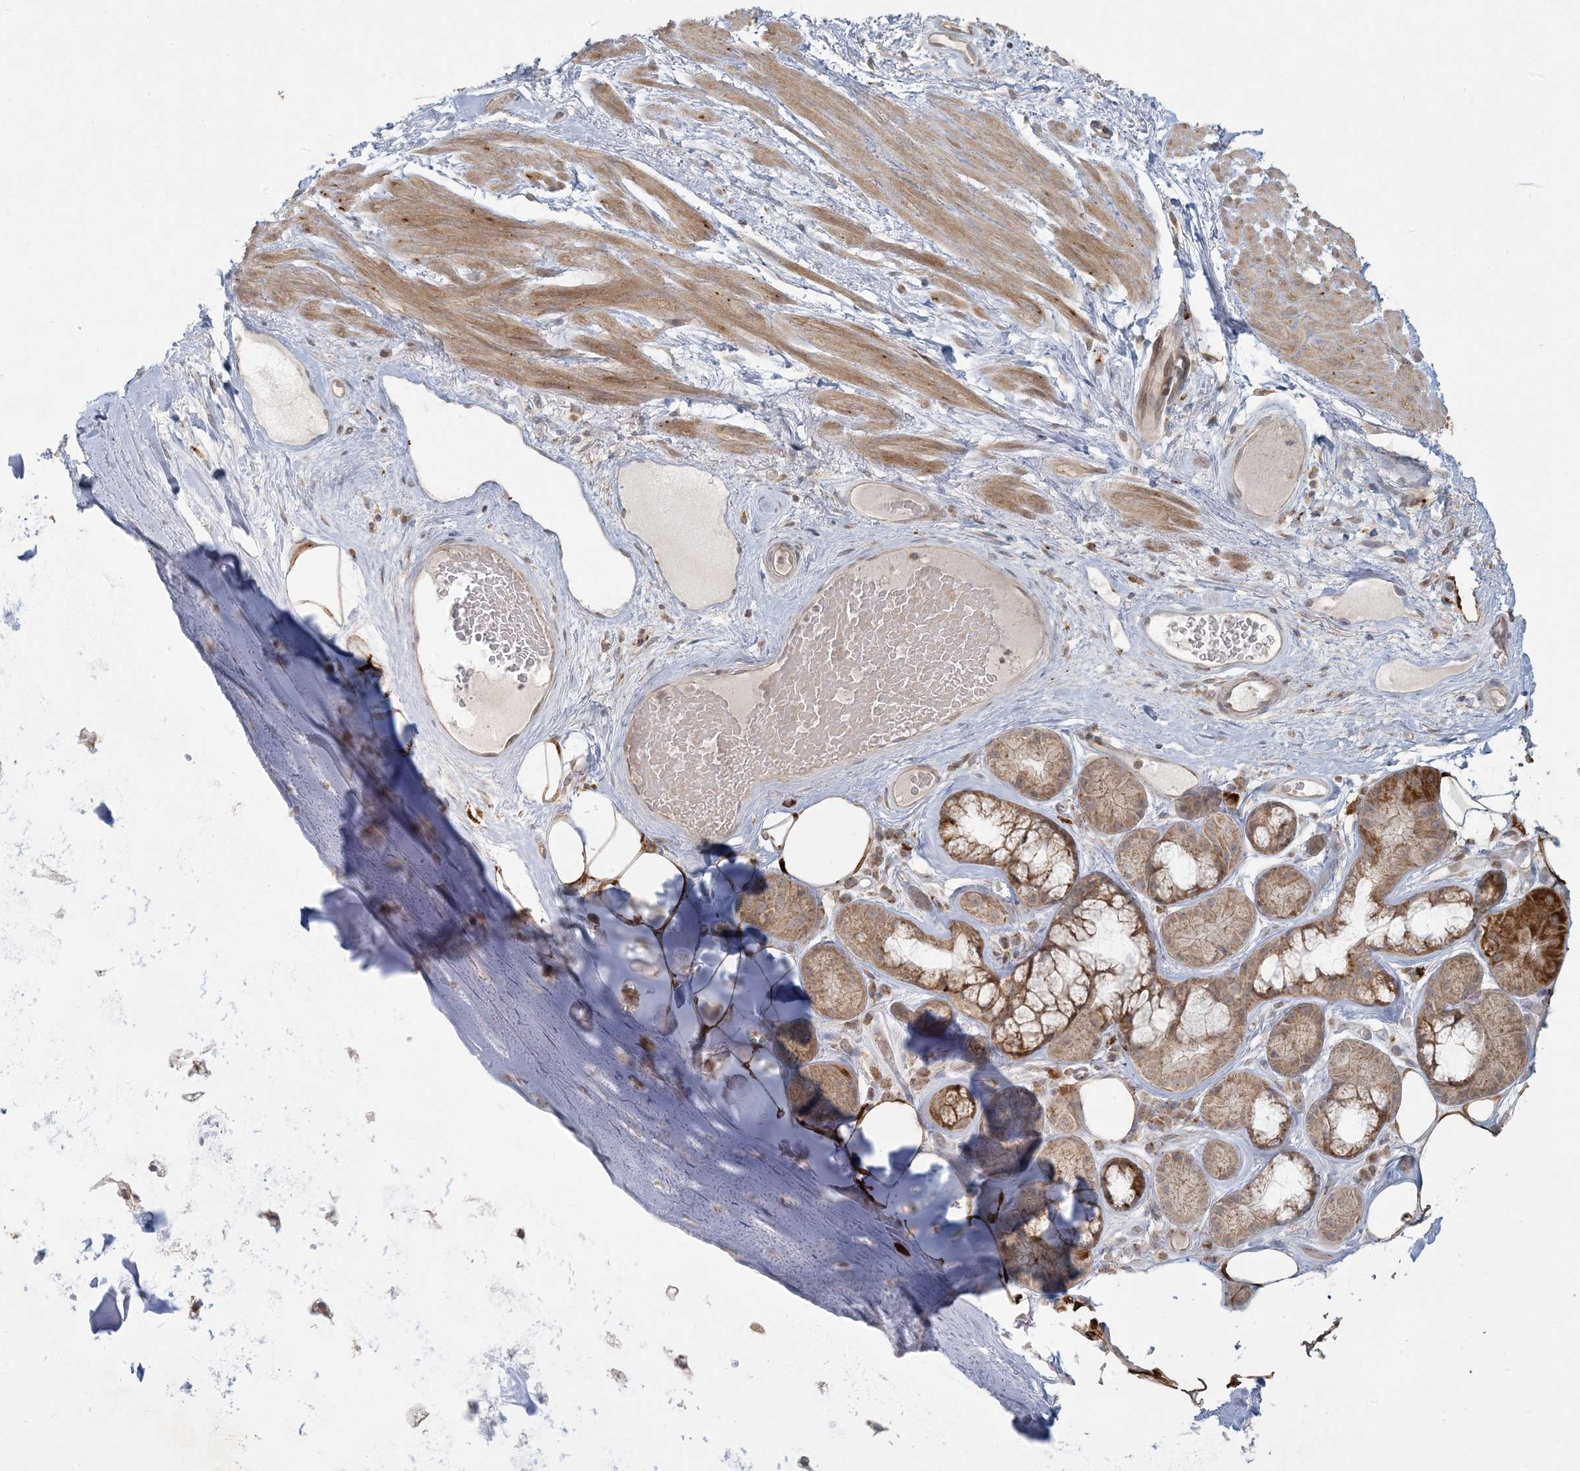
{"staining": {"intensity": "strong", "quantity": "25%-75%", "location": "cytoplasmic/membranous"}, "tissue": "adipose tissue", "cell_type": "Adipocytes", "image_type": "normal", "snomed": [{"axis": "morphology", "description": "Normal tissue, NOS"}, {"axis": "morphology", "description": "Squamous cell carcinoma, NOS"}, {"axis": "topography", "description": "Lymph node"}, {"axis": "topography", "description": "Bronchus"}, {"axis": "topography", "description": "Lung"}], "caption": "Adipose tissue stained for a protein exhibits strong cytoplasmic/membranous positivity in adipocytes. The staining was performed using DAB to visualize the protein expression in brown, while the nuclei were stained in blue with hematoxylin (Magnification: 20x).", "gene": "MCAT", "patient": {"sex": "male", "age": 66}}